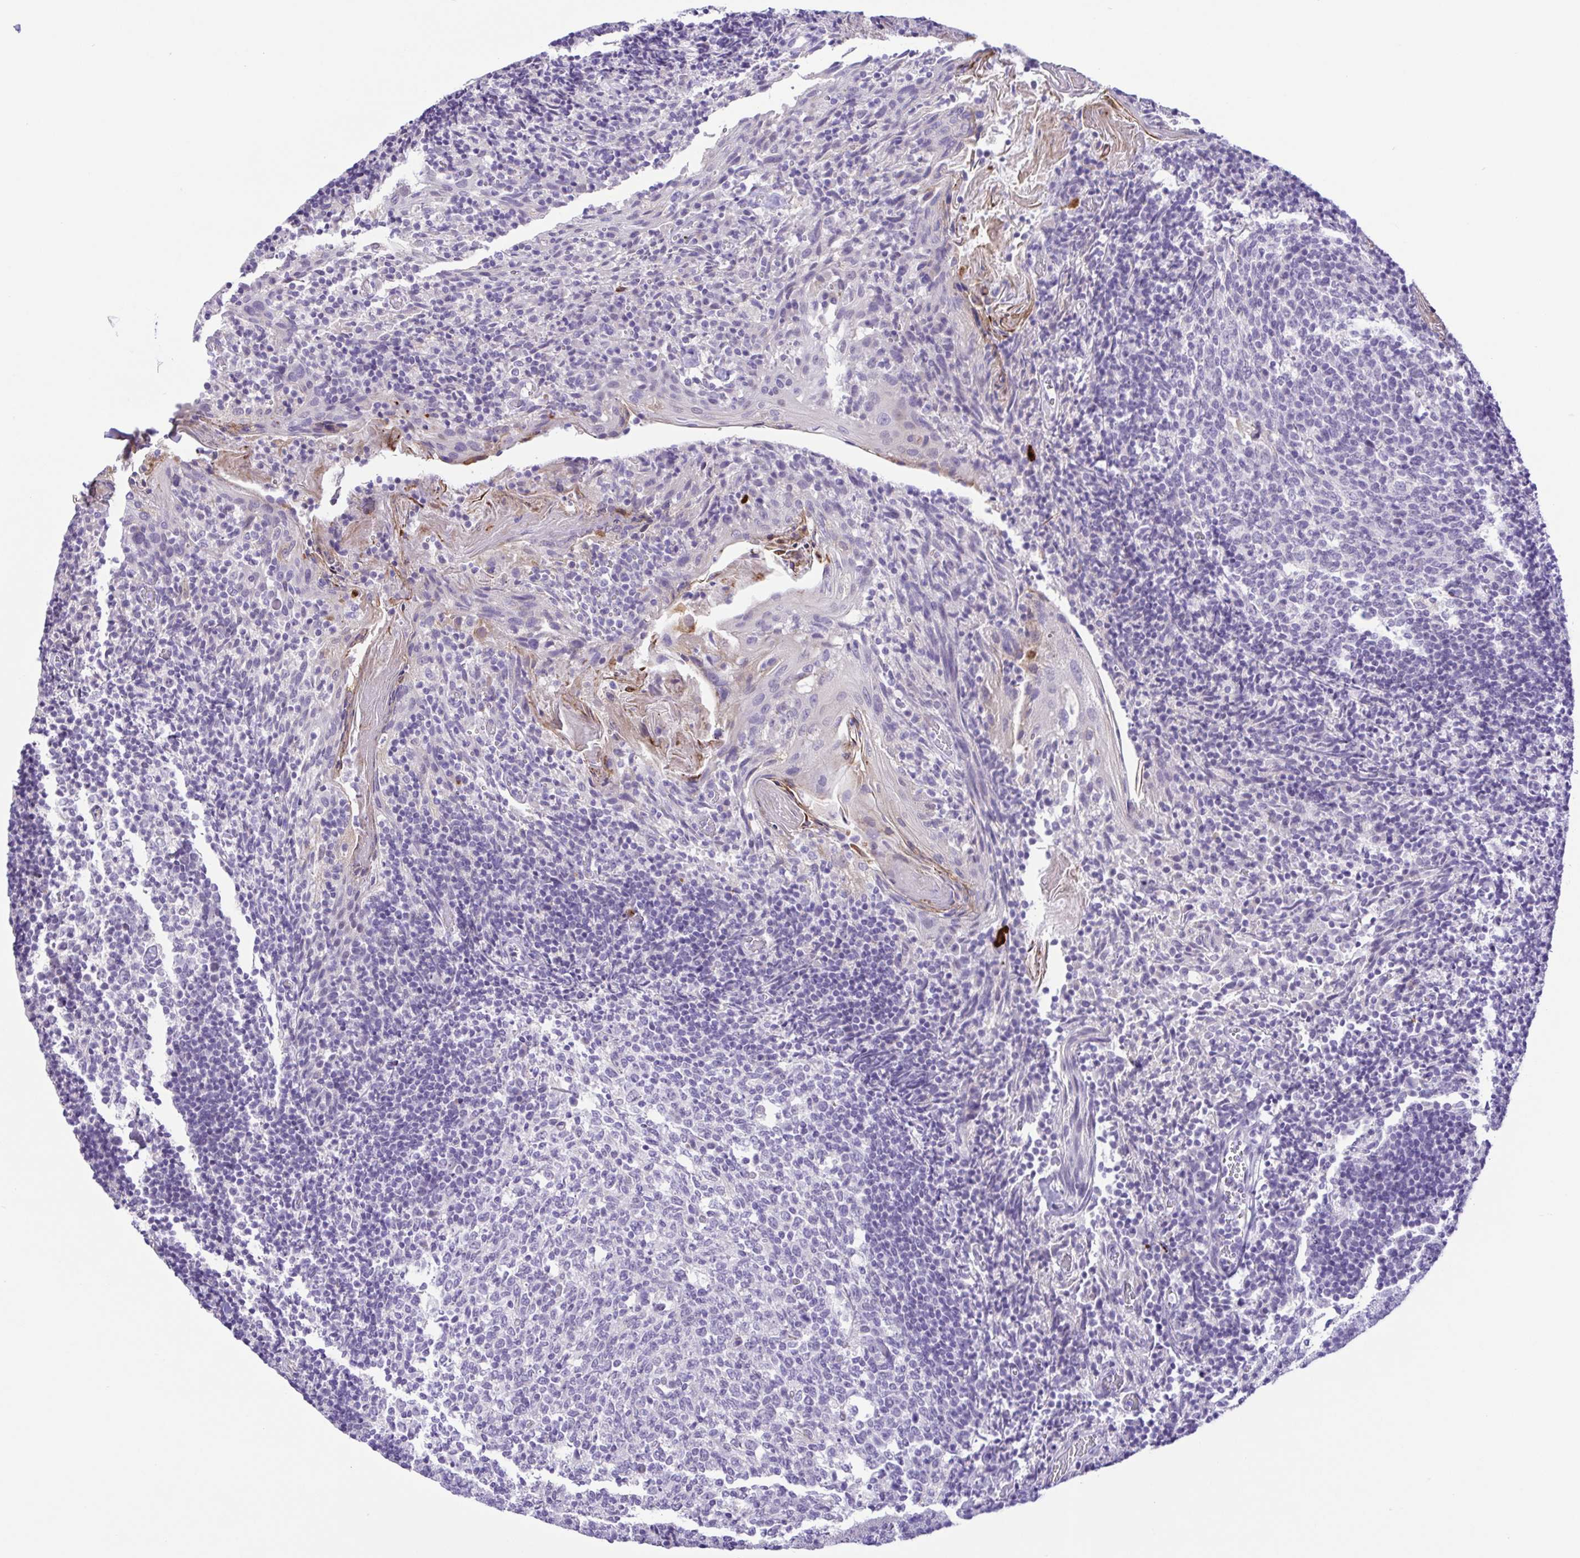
{"staining": {"intensity": "negative", "quantity": "none", "location": "none"}, "tissue": "tonsil", "cell_type": "Germinal center cells", "image_type": "normal", "snomed": [{"axis": "morphology", "description": "Normal tissue, NOS"}, {"axis": "topography", "description": "Tonsil"}], "caption": "Germinal center cells show no significant expression in unremarkable tonsil. (Stains: DAB (3,3'-diaminobenzidine) immunohistochemistry (IHC) with hematoxylin counter stain, Microscopy: brightfield microscopy at high magnification).", "gene": "DCLK2", "patient": {"sex": "female", "age": 10}}